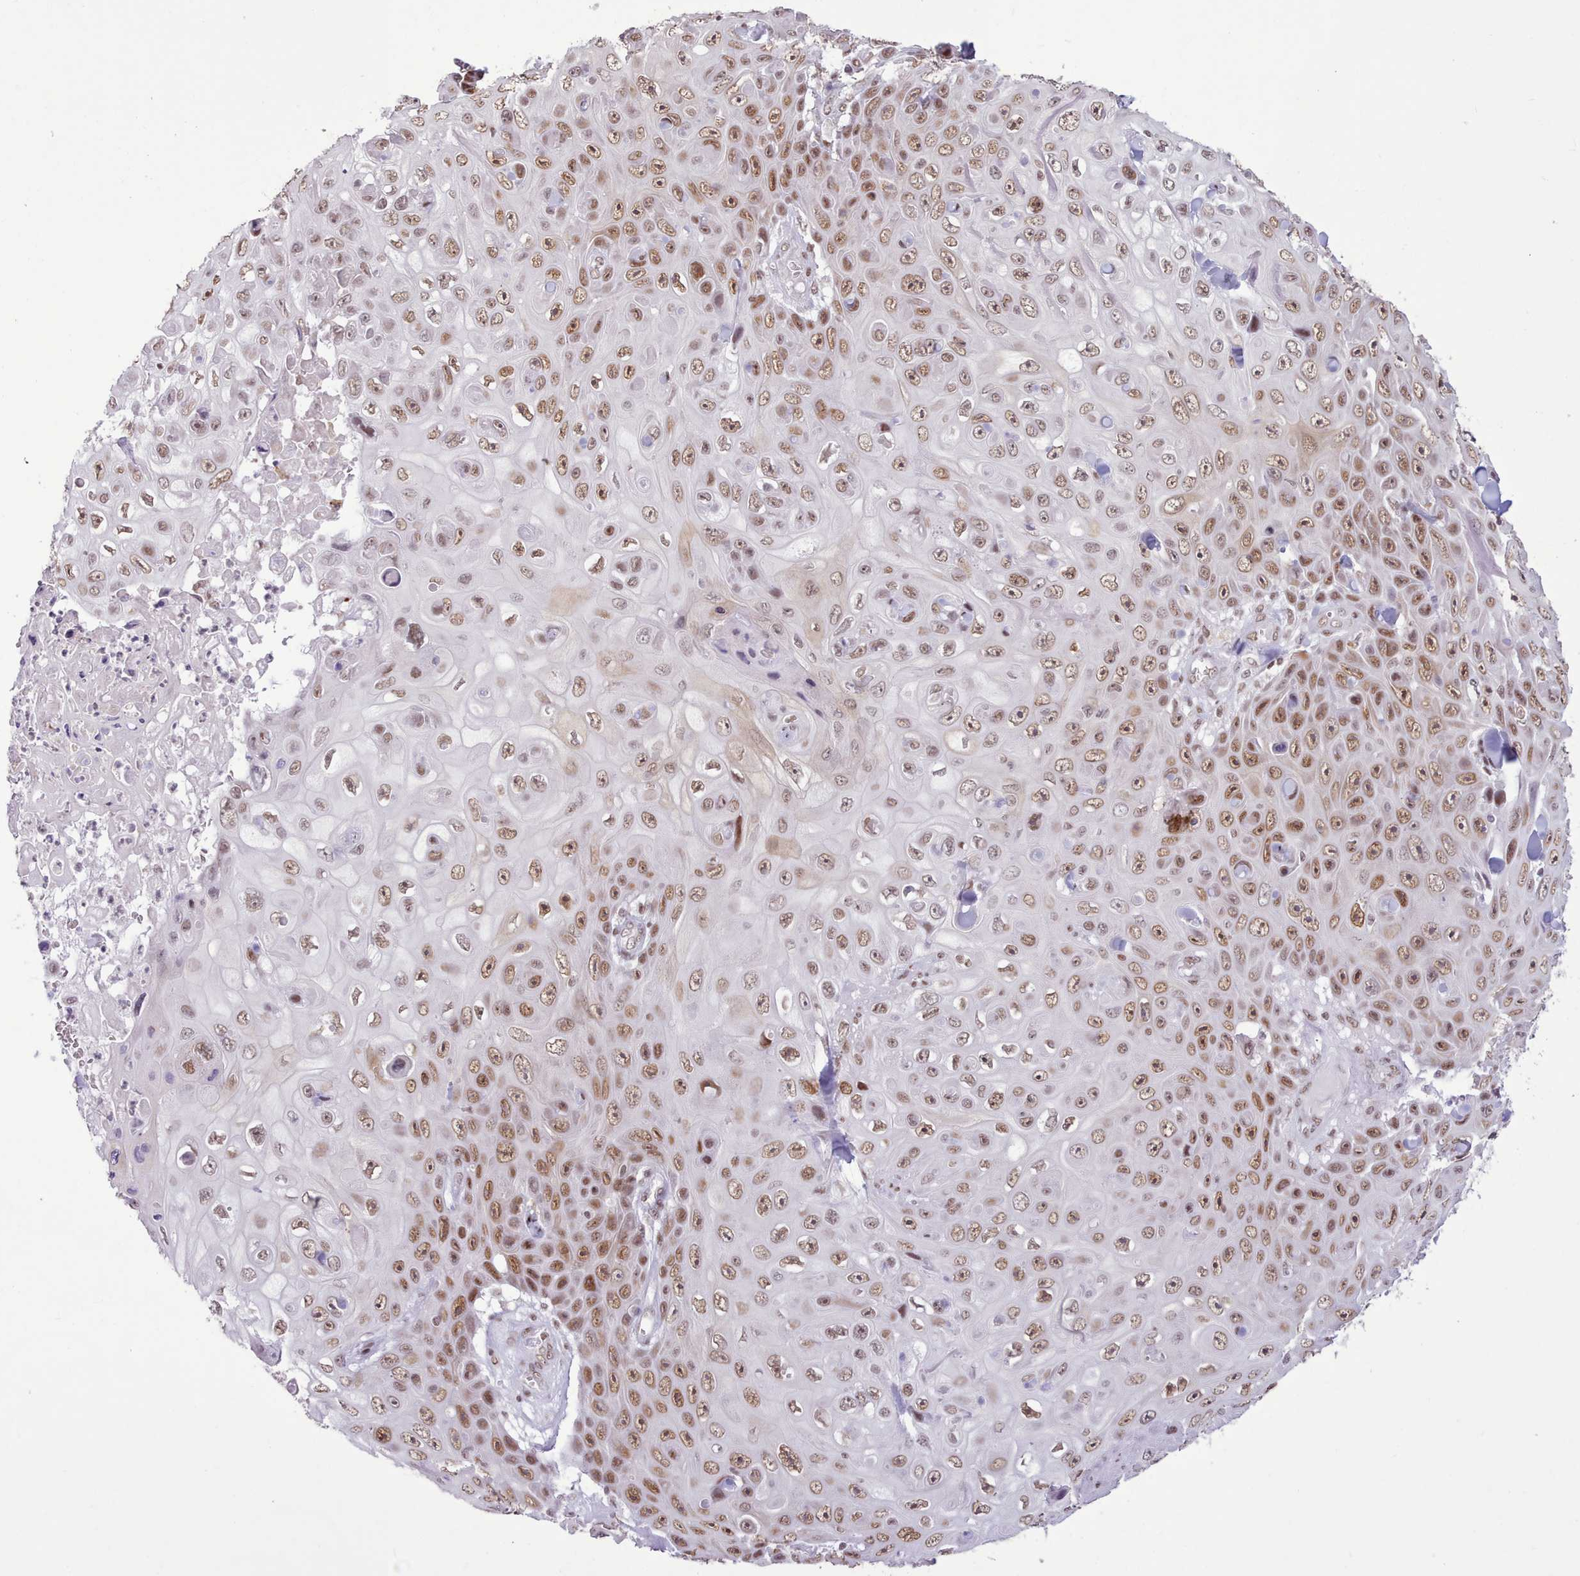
{"staining": {"intensity": "moderate", "quantity": ">75%", "location": "nuclear"}, "tissue": "skin cancer", "cell_type": "Tumor cells", "image_type": "cancer", "snomed": [{"axis": "morphology", "description": "Squamous cell carcinoma, NOS"}, {"axis": "topography", "description": "Skin"}], "caption": "The image reveals immunohistochemical staining of skin cancer (squamous cell carcinoma). There is moderate nuclear positivity is present in about >75% of tumor cells.", "gene": "TAF15", "patient": {"sex": "male", "age": 82}}